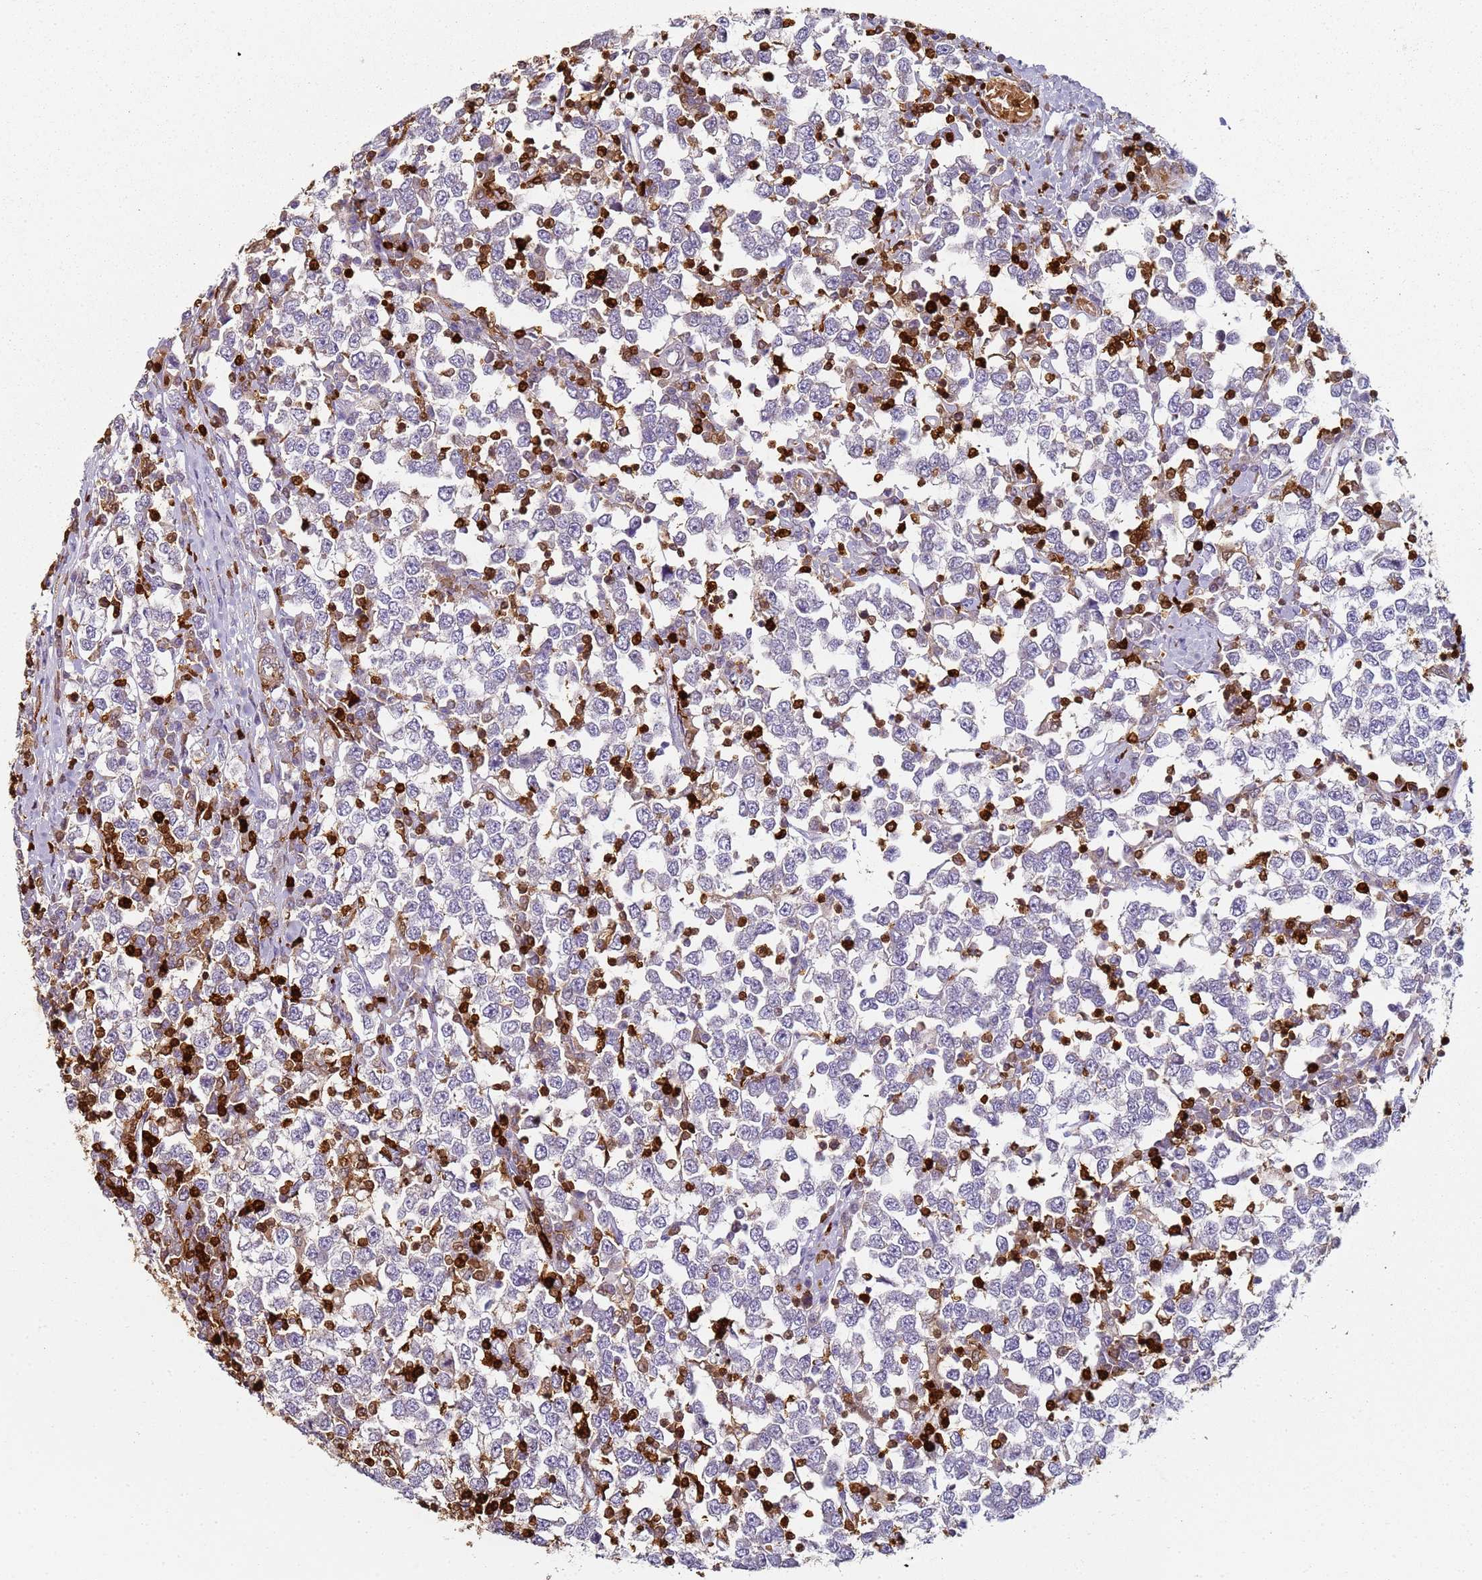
{"staining": {"intensity": "negative", "quantity": "none", "location": "none"}, "tissue": "testis cancer", "cell_type": "Tumor cells", "image_type": "cancer", "snomed": [{"axis": "morphology", "description": "Seminoma, NOS"}, {"axis": "topography", "description": "Testis"}], "caption": "This is a image of immunohistochemistry (IHC) staining of testis seminoma, which shows no positivity in tumor cells.", "gene": "S100A4", "patient": {"sex": "male", "age": 65}}